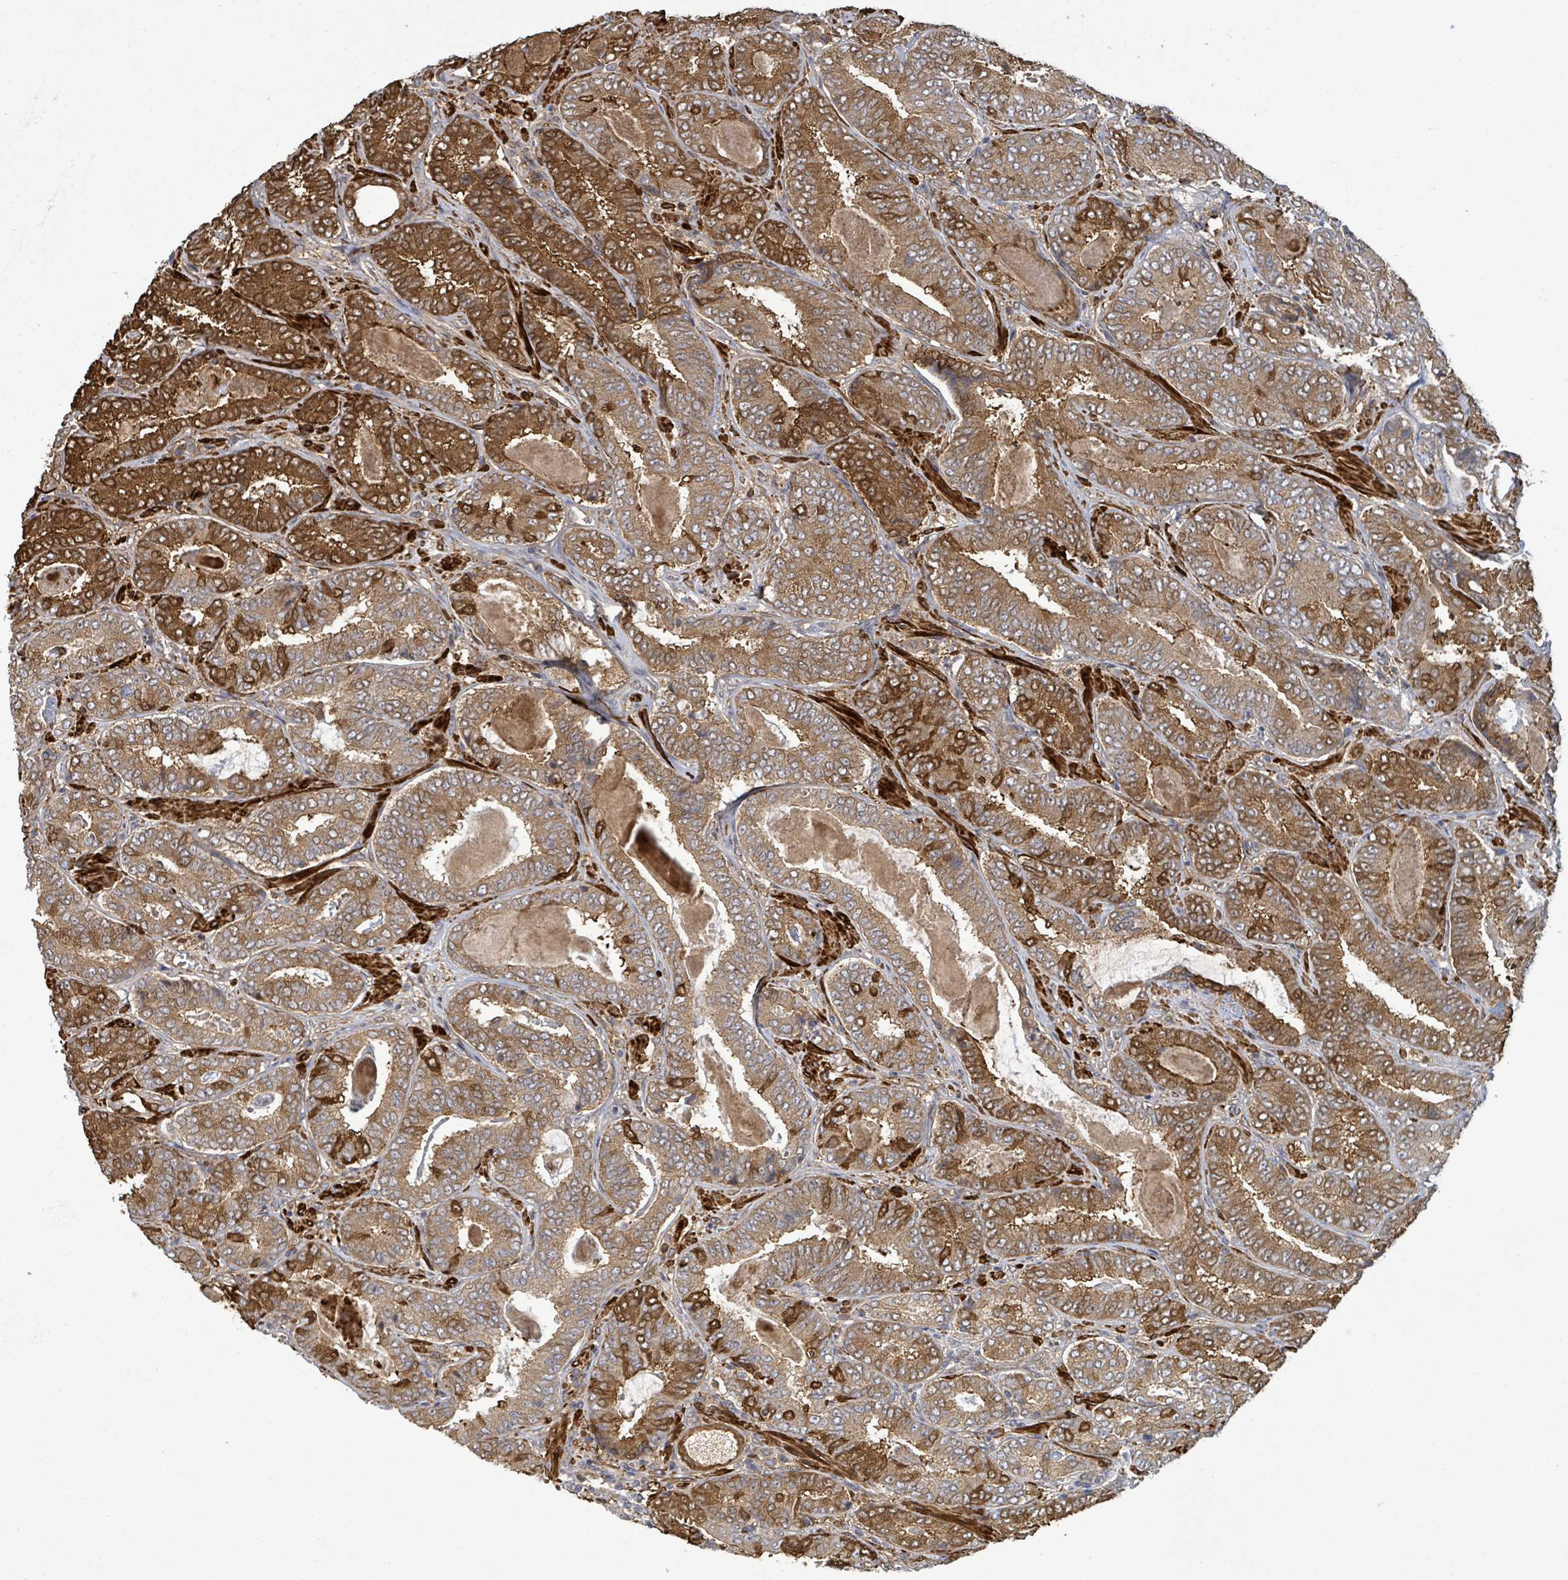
{"staining": {"intensity": "moderate", "quantity": ">75%", "location": "cytoplasmic/membranous"}, "tissue": "prostate cancer", "cell_type": "Tumor cells", "image_type": "cancer", "snomed": [{"axis": "morphology", "description": "Adenocarcinoma, High grade"}, {"axis": "topography", "description": "Prostate"}], "caption": "An IHC micrograph of tumor tissue is shown. Protein staining in brown shows moderate cytoplasmic/membranous positivity in prostate adenocarcinoma (high-grade) within tumor cells.", "gene": "MAP3K6", "patient": {"sex": "male", "age": 72}}